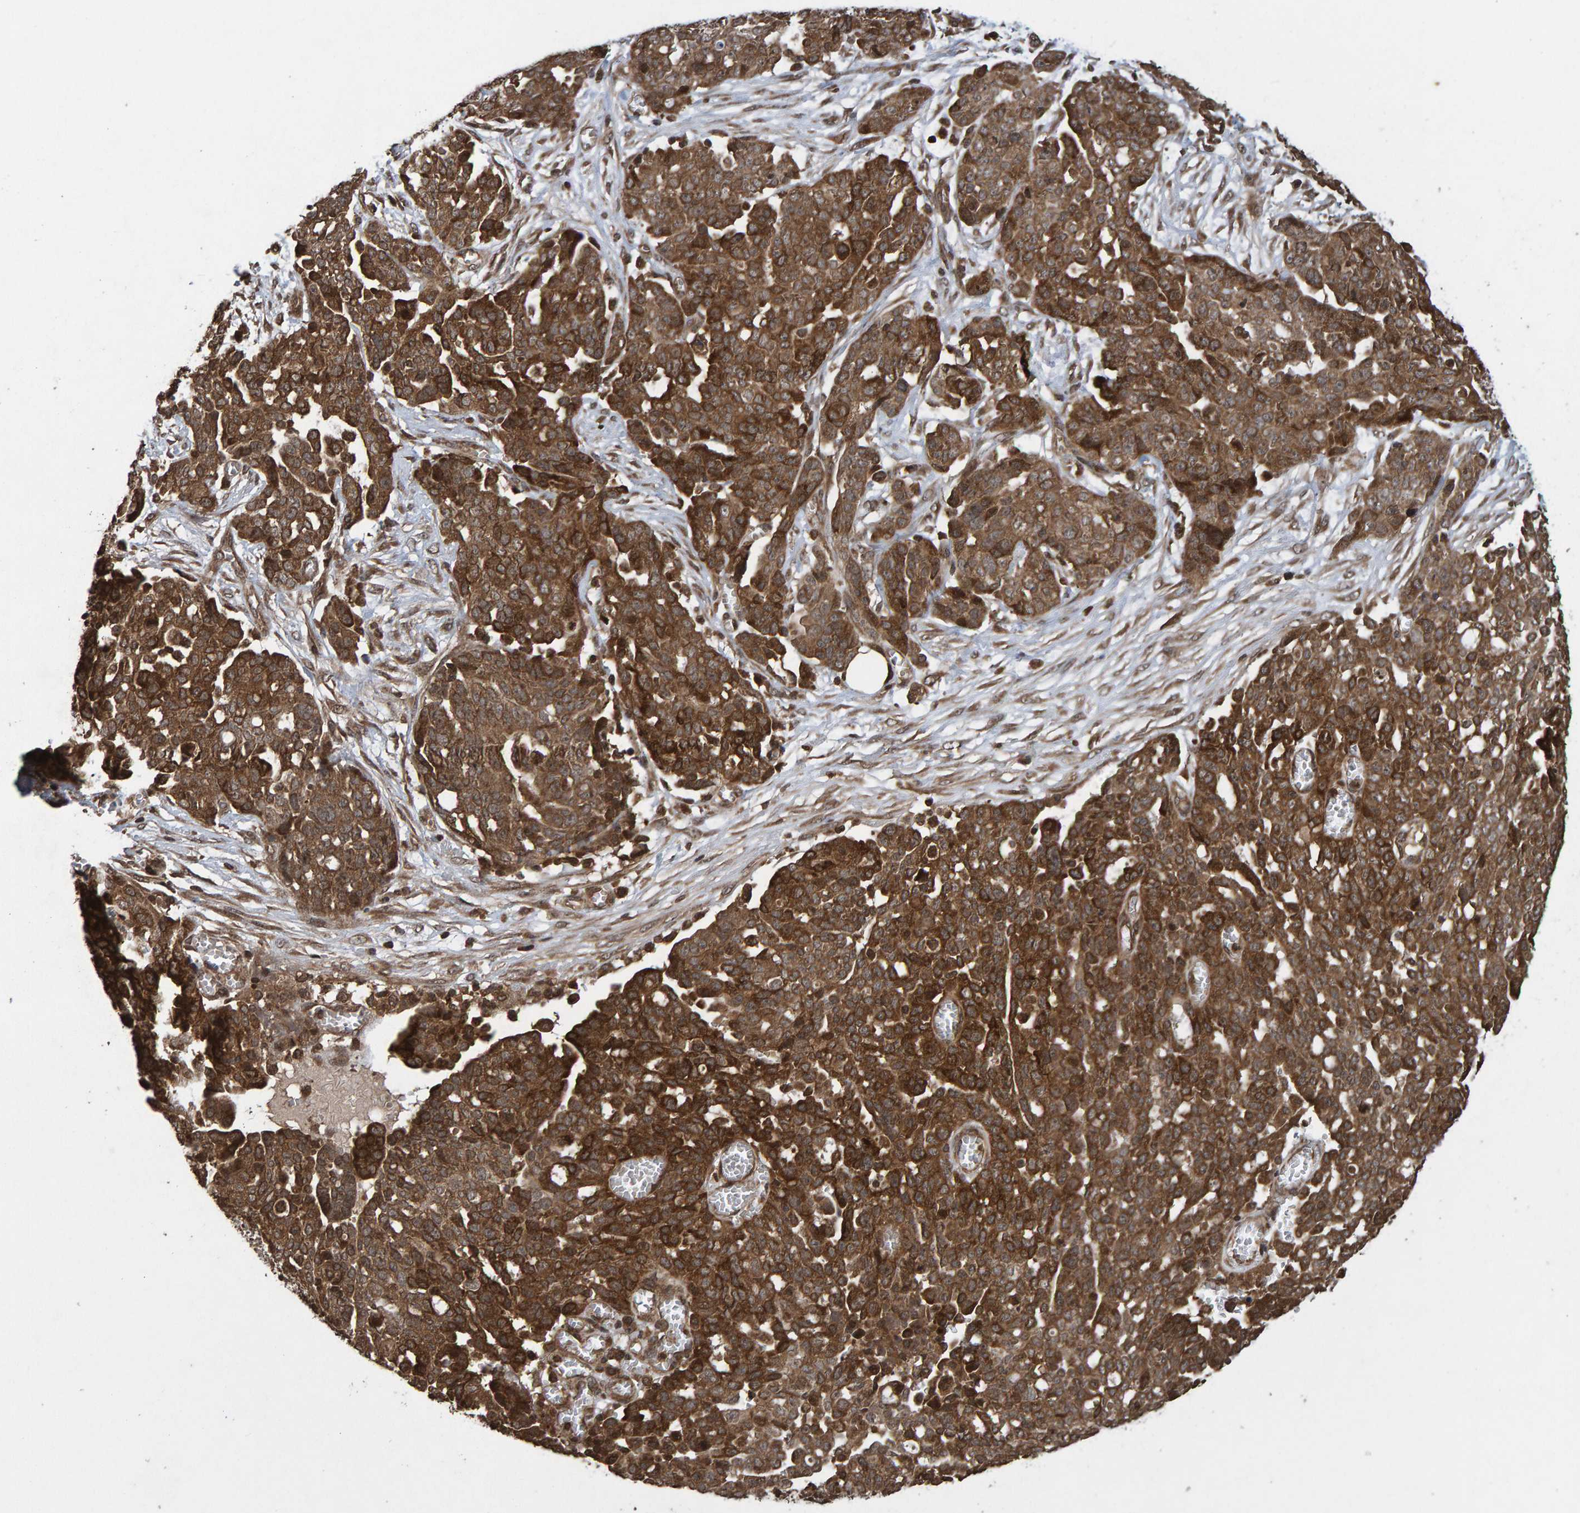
{"staining": {"intensity": "strong", "quantity": ">75%", "location": "cytoplasmic/membranous"}, "tissue": "ovarian cancer", "cell_type": "Tumor cells", "image_type": "cancer", "snomed": [{"axis": "morphology", "description": "Cystadenocarcinoma, serous, NOS"}, {"axis": "topography", "description": "Soft tissue"}, {"axis": "topography", "description": "Ovary"}], "caption": "Immunohistochemical staining of ovarian cancer shows high levels of strong cytoplasmic/membranous protein expression in about >75% of tumor cells.", "gene": "GAB2", "patient": {"sex": "female", "age": 57}}